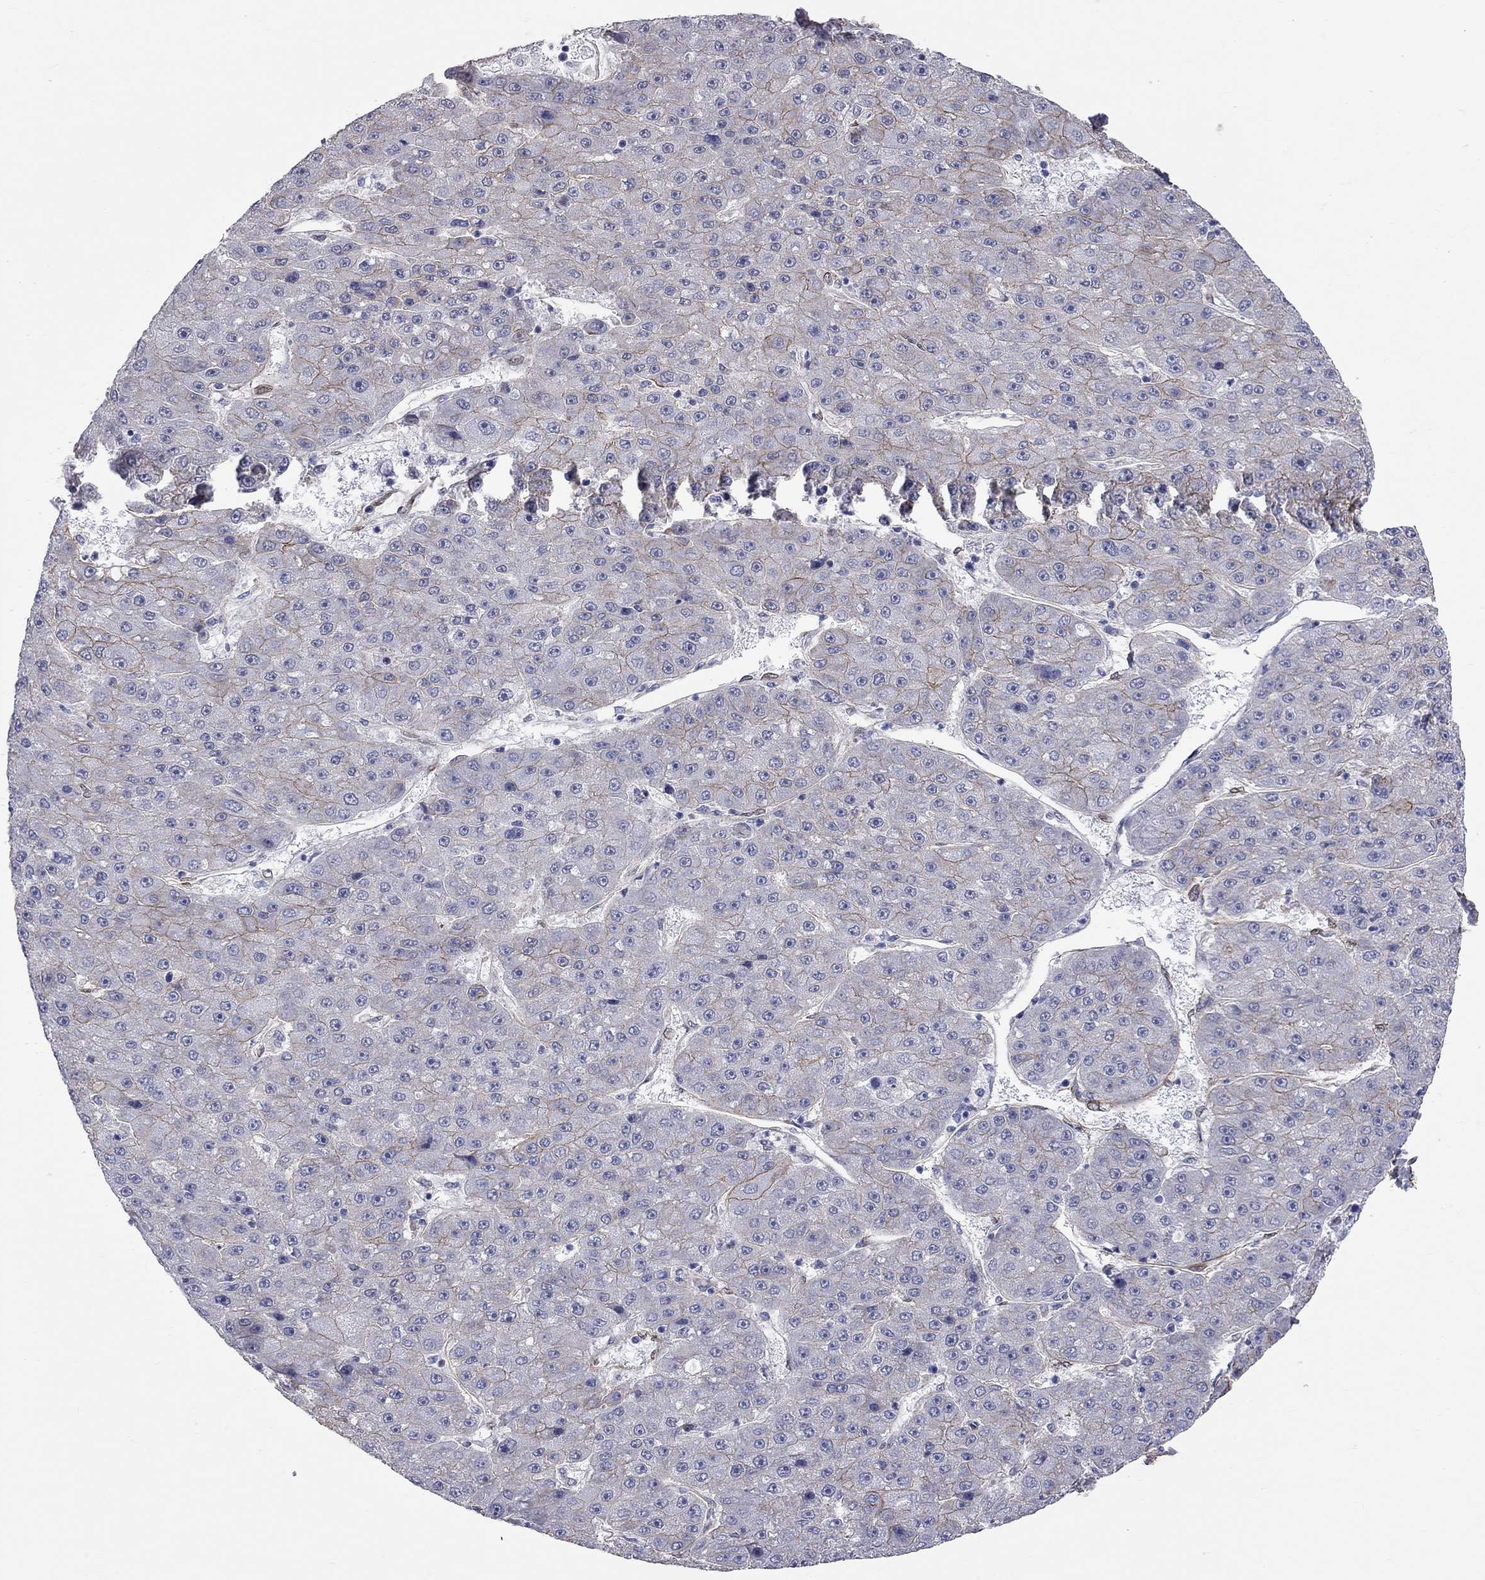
{"staining": {"intensity": "moderate", "quantity": "<25%", "location": "cytoplasmic/membranous"}, "tissue": "liver cancer", "cell_type": "Tumor cells", "image_type": "cancer", "snomed": [{"axis": "morphology", "description": "Carcinoma, Hepatocellular, NOS"}, {"axis": "topography", "description": "Liver"}], "caption": "Immunohistochemical staining of human liver cancer (hepatocellular carcinoma) exhibits moderate cytoplasmic/membranous protein positivity in approximately <25% of tumor cells. The staining is performed using DAB (3,3'-diaminobenzidine) brown chromogen to label protein expression. The nuclei are counter-stained blue using hematoxylin.", "gene": "BICDL2", "patient": {"sex": "male", "age": 67}}